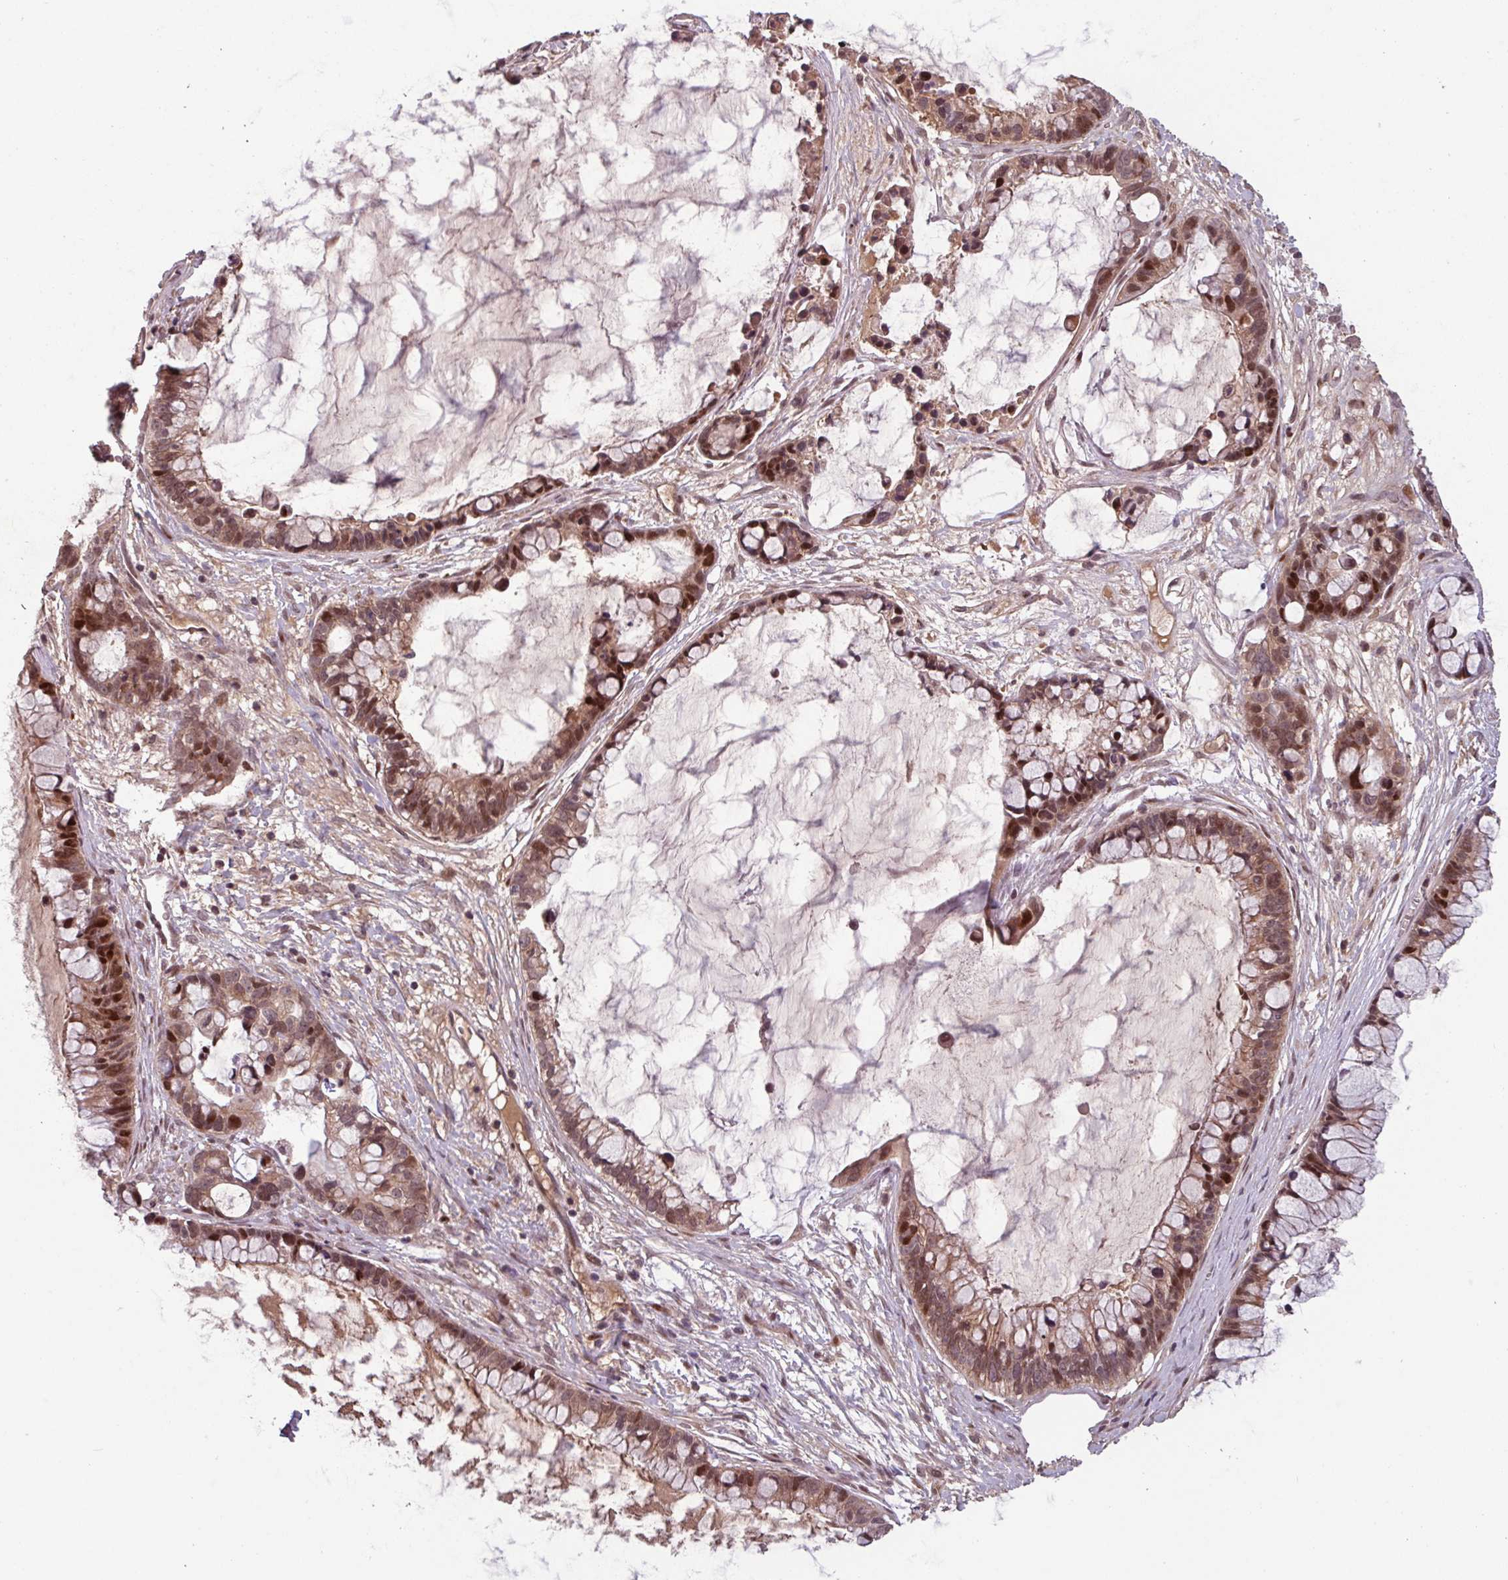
{"staining": {"intensity": "strong", "quantity": ">75%", "location": "cytoplasmic/membranous,nuclear"}, "tissue": "ovarian cancer", "cell_type": "Tumor cells", "image_type": "cancer", "snomed": [{"axis": "morphology", "description": "Cystadenocarcinoma, mucinous, NOS"}, {"axis": "topography", "description": "Ovary"}], "caption": "Protein expression analysis of human mucinous cystadenocarcinoma (ovarian) reveals strong cytoplasmic/membranous and nuclear expression in approximately >75% of tumor cells.", "gene": "TMEM88", "patient": {"sex": "female", "age": 63}}